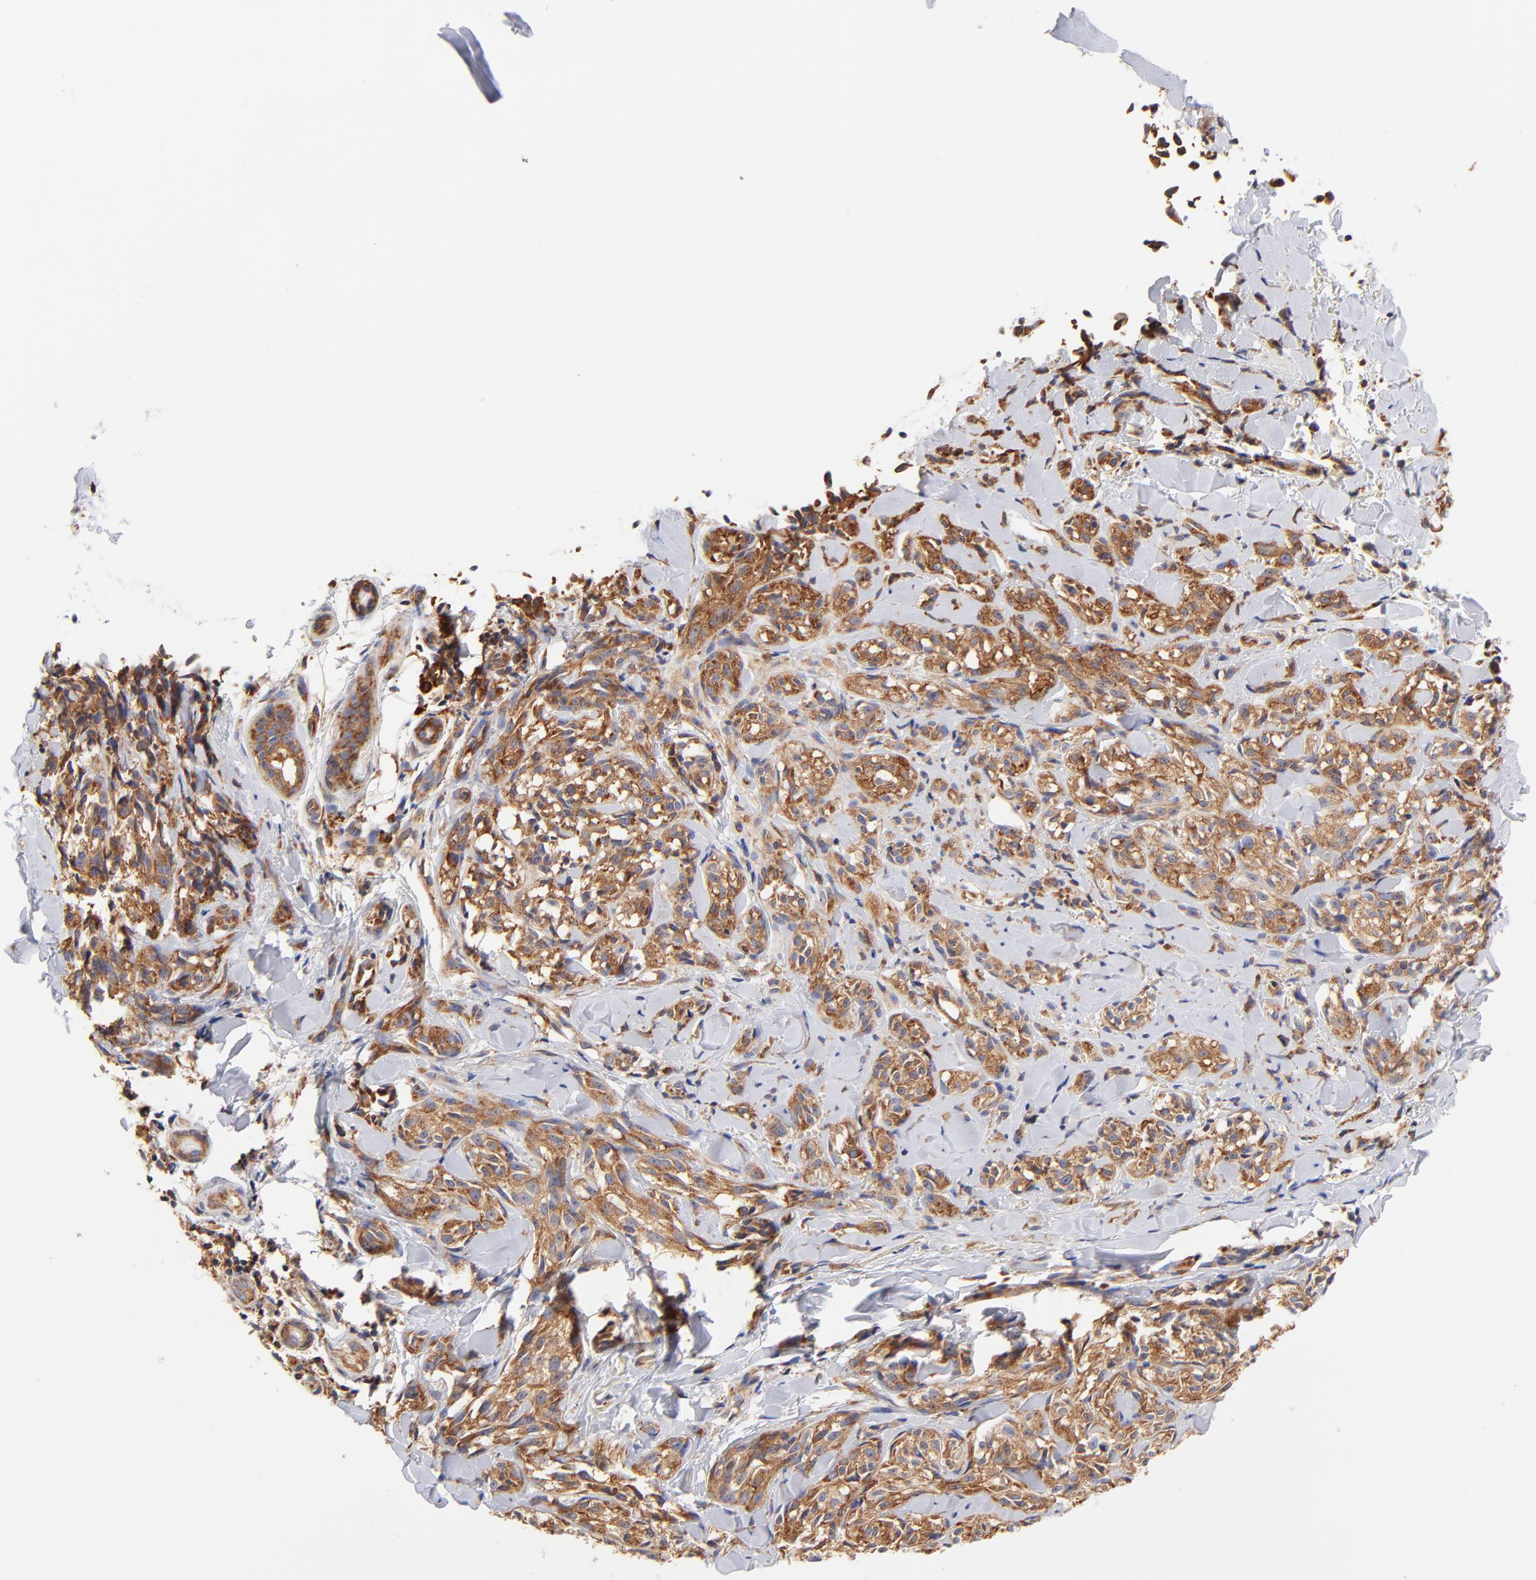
{"staining": {"intensity": "moderate", "quantity": ">75%", "location": "cytoplasmic/membranous"}, "tissue": "melanoma", "cell_type": "Tumor cells", "image_type": "cancer", "snomed": [{"axis": "morphology", "description": "Malignant melanoma, Metastatic site"}, {"axis": "topography", "description": "Skin"}], "caption": "Moderate cytoplasmic/membranous staining is appreciated in about >75% of tumor cells in malignant melanoma (metastatic site).", "gene": "RPL27", "patient": {"sex": "female", "age": 66}}